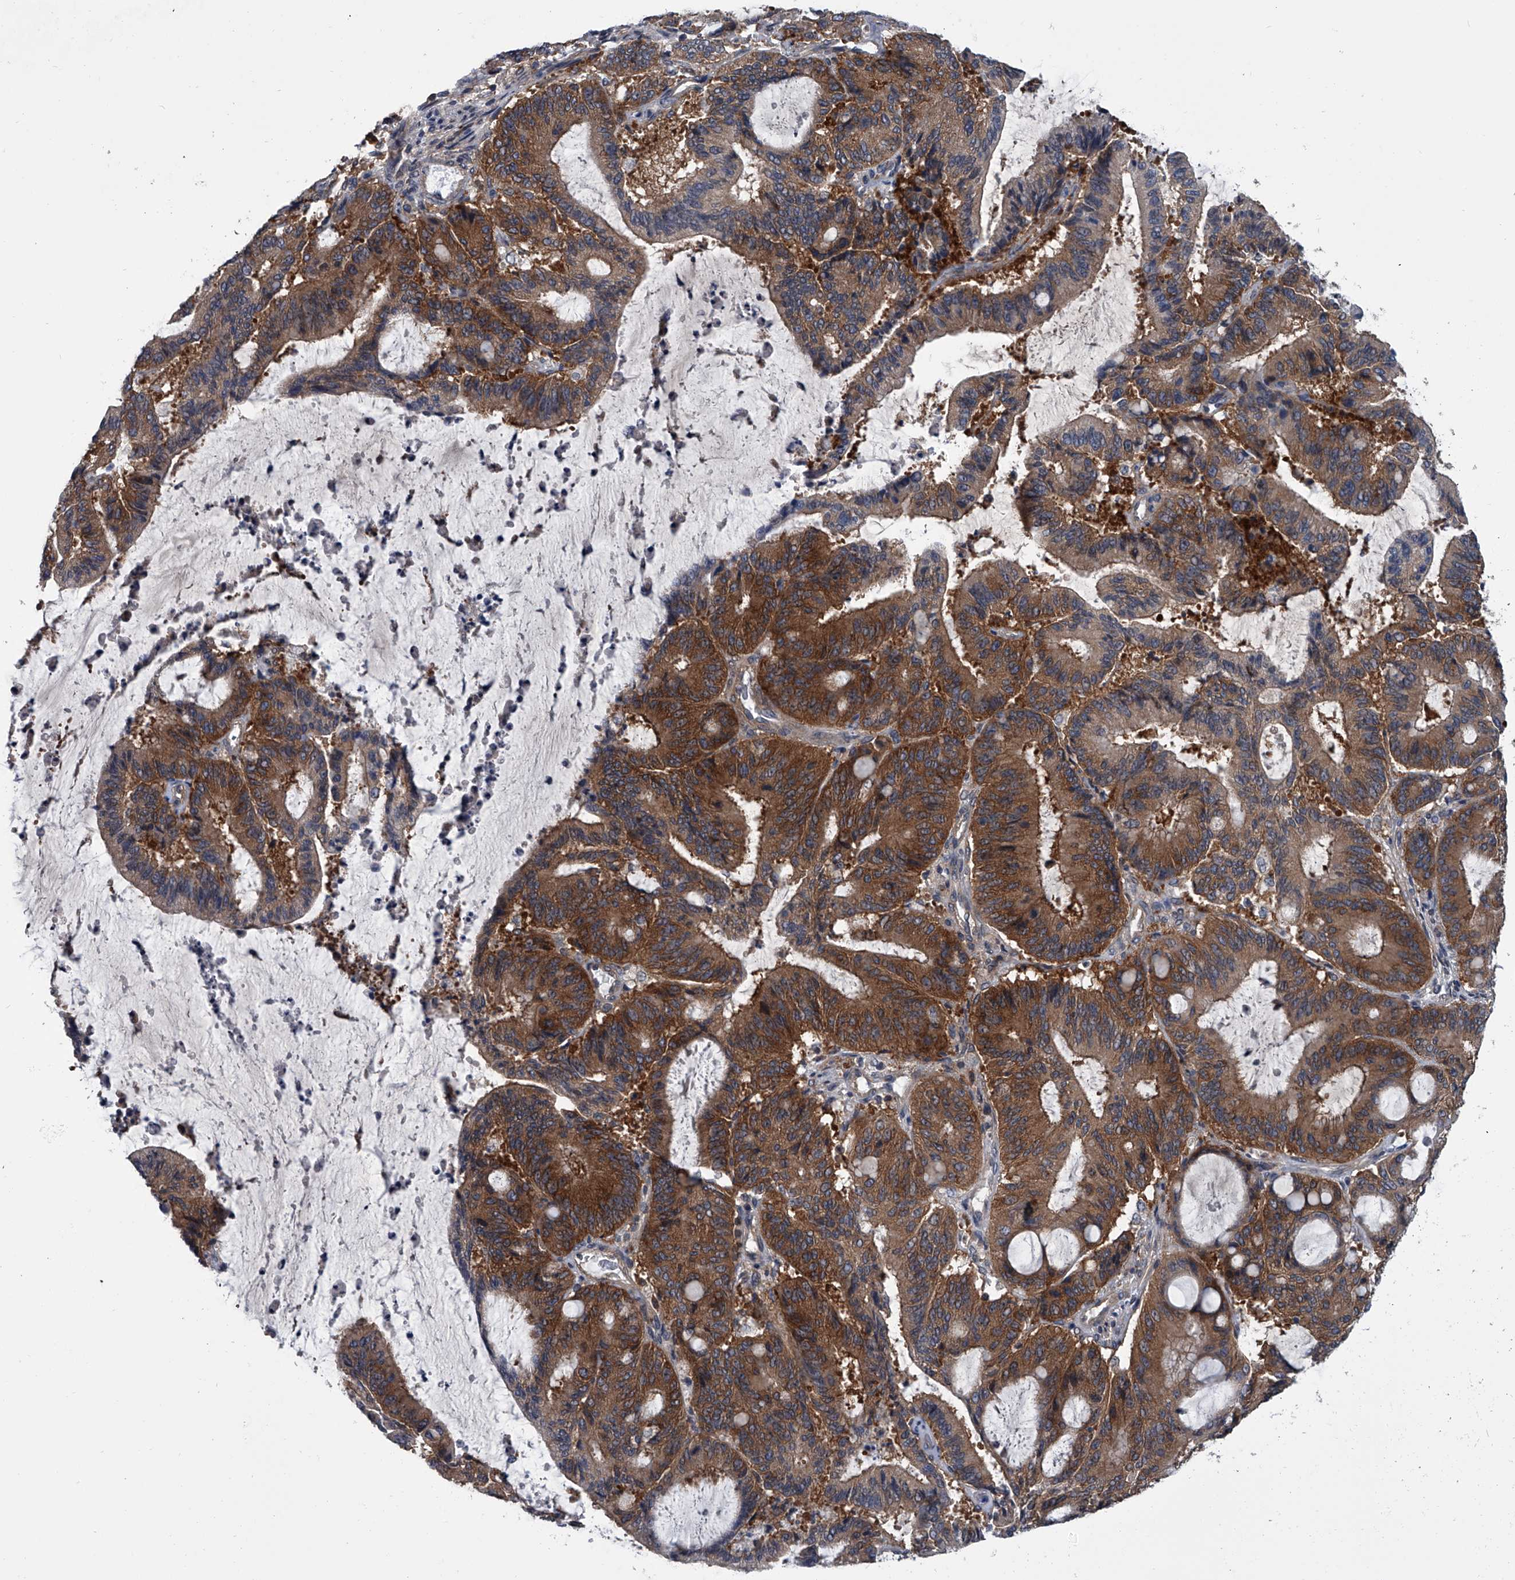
{"staining": {"intensity": "strong", "quantity": ">75%", "location": "cytoplasmic/membranous"}, "tissue": "liver cancer", "cell_type": "Tumor cells", "image_type": "cancer", "snomed": [{"axis": "morphology", "description": "Normal tissue, NOS"}, {"axis": "morphology", "description": "Cholangiocarcinoma"}, {"axis": "topography", "description": "Liver"}, {"axis": "topography", "description": "Peripheral nerve tissue"}], "caption": "Protein analysis of cholangiocarcinoma (liver) tissue shows strong cytoplasmic/membranous staining in approximately >75% of tumor cells.", "gene": "PPP2R5D", "patient": {"sex": "female", "age": 73}}